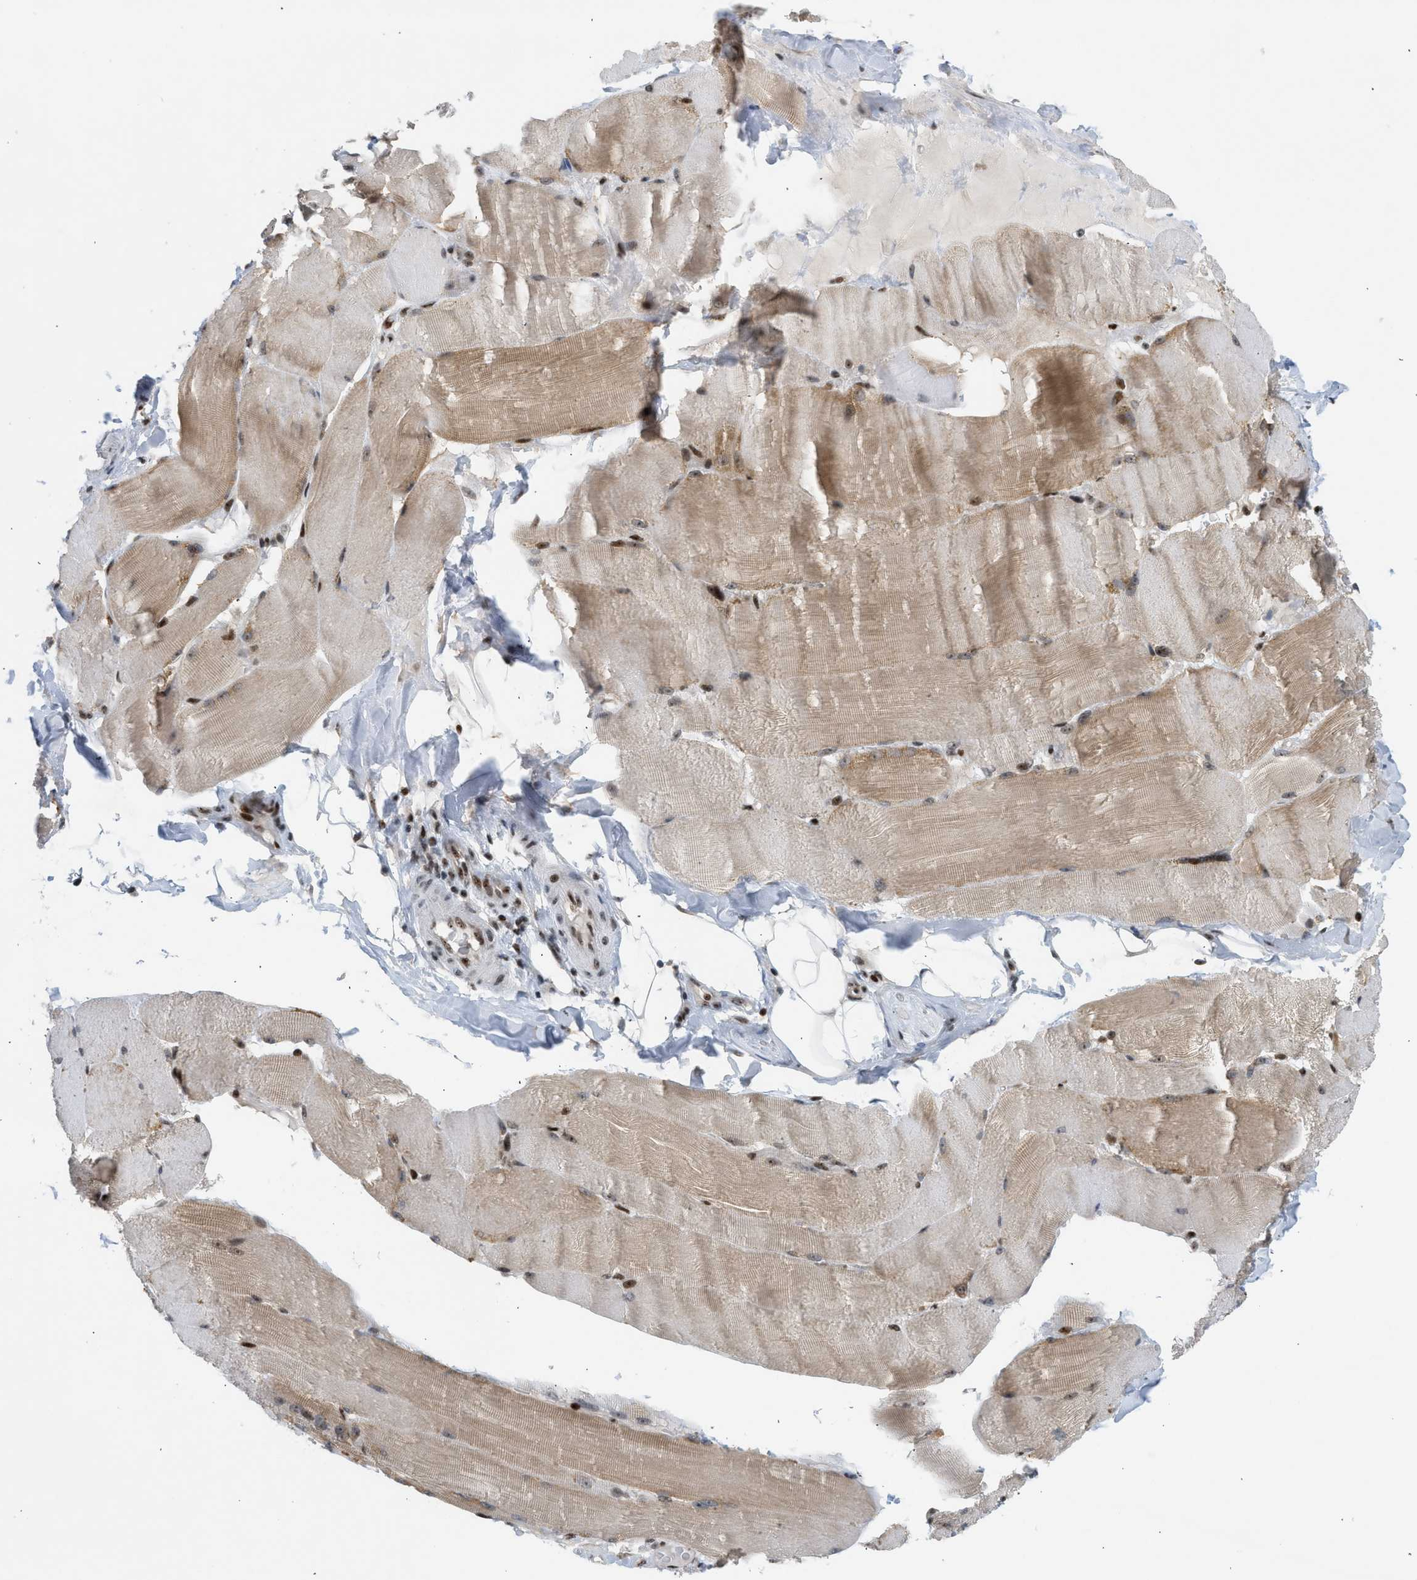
{"staining": {"intensity": "moderate", "quantity": "25%-75%", "location": "cytoplasmic/membranous,nuclear"}, "tissue": "skeletal muscle", "cell_type": "Myocytes", "image_type": "normal", "snomed": [{"axis": "morphology", "description": "Normal tissue, NOS"}, {"axis": "topography", "description": "Skin"}, {"axis": "topography", "description": "Skeletal muscle"}], "caption": "The micrograph exhibits immunohistochemical staining of benign skeletal muscle. There is moderate cytoplasmic/membranous,nuclear staining is seen in approximately 25%-75% of myocytes. The staining is performed using DAB brown chromogen to label protein expression. The nuclei are counter-stained blue using hematoxylin.", "gene": "ZNF22", "patient": {"sex": "male", "age": 83}}